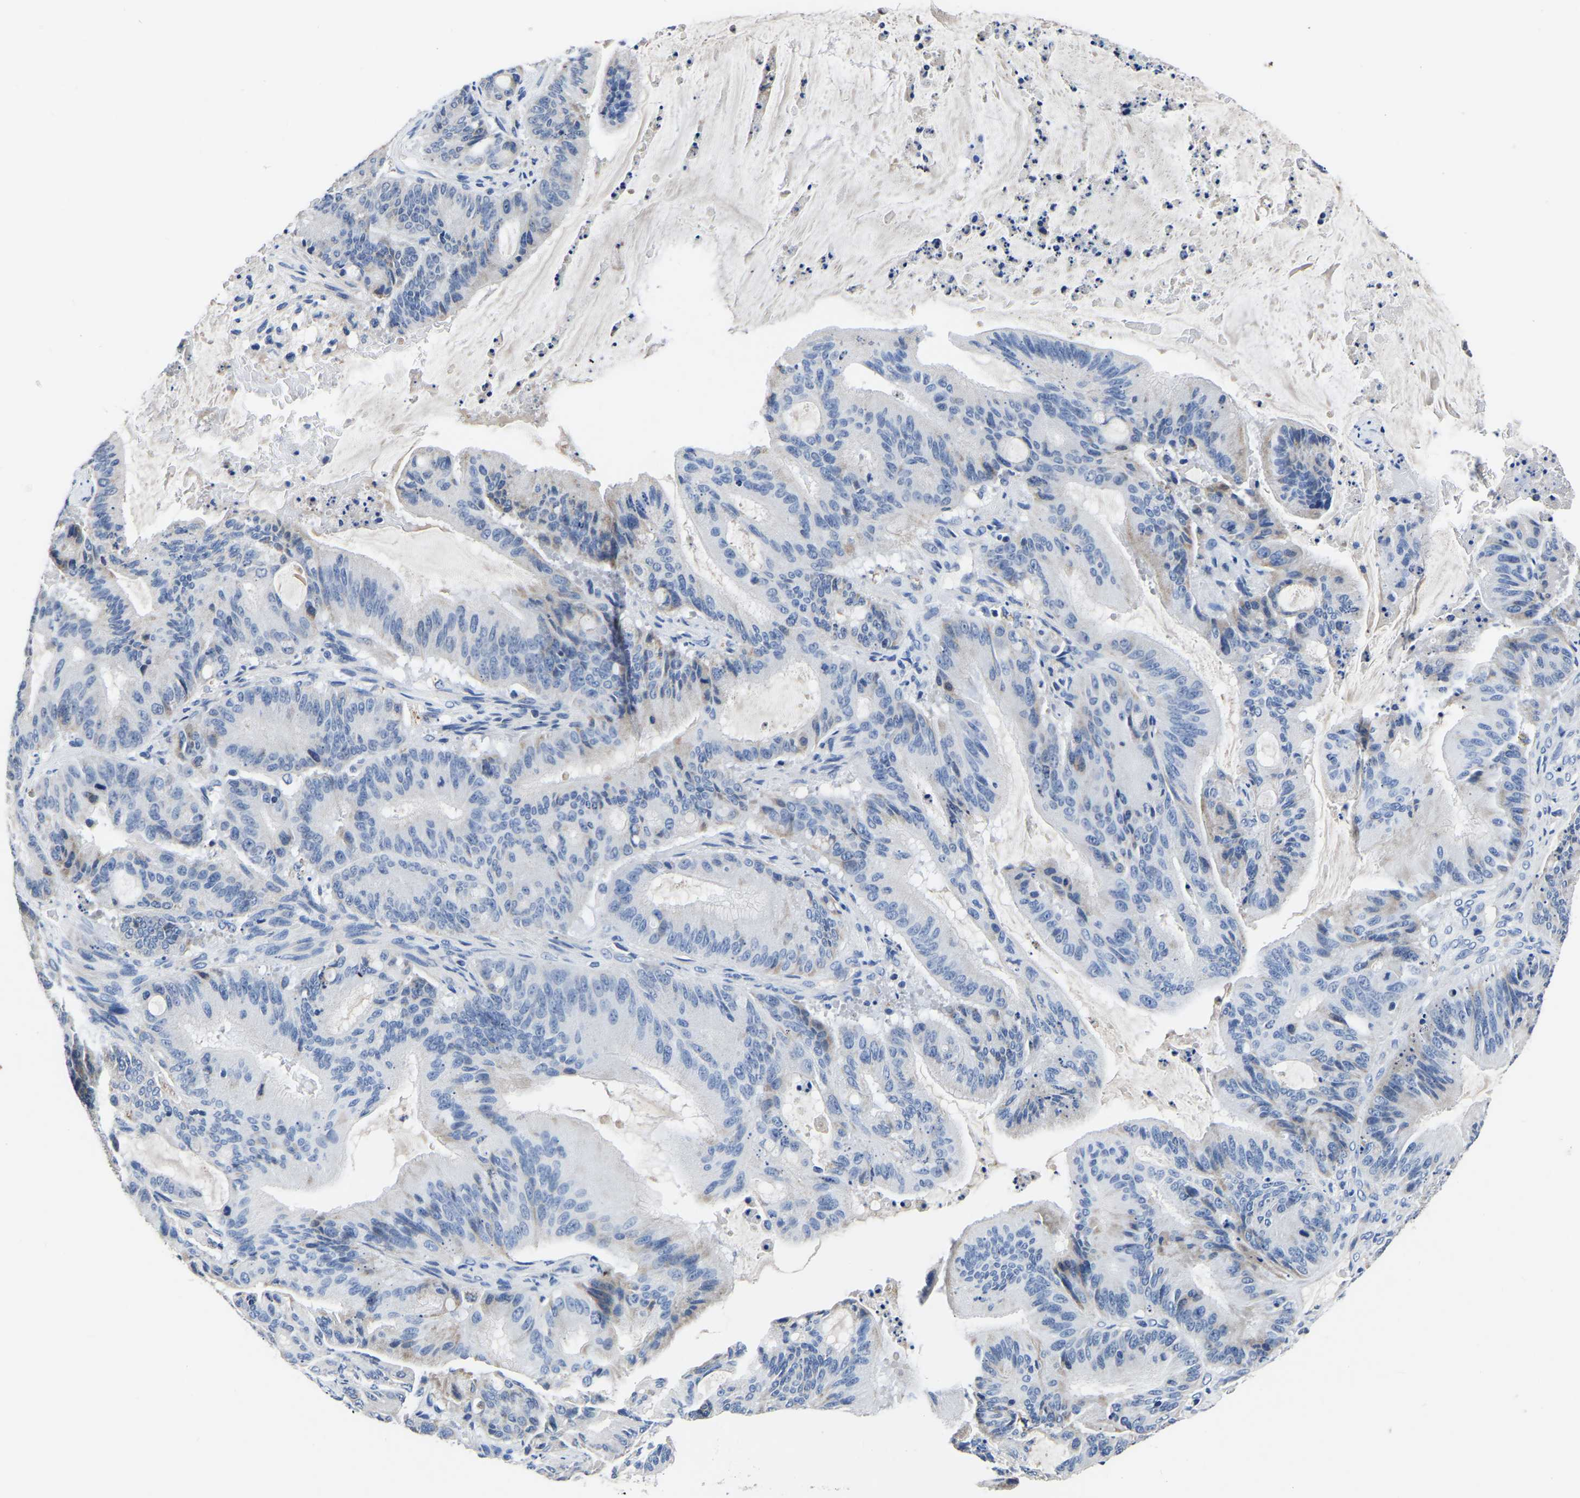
{"staining": {"intensity": "negative", "quantity": "none", "location": "none"}, "tissue": "liver cancer", "cell_type": "Tumor cells", "image_type": "cancer", "snomed": [{"axis": "morphology", "description": "Normal tissue, NOS"}, {"axis": "morphology", "description": "Cholangiocarcinoma"}, {"axis": "topography", "description": "Liver"}, {"axis": "topography", "description": "Peripheral nerve tissue"}], "caption": "A micrograph of cholangiocarcinoma (liver) stained for a protein displays no brown staining in tumor cells.", "gene": "FGD5", "patient": {"sex": "female", "age": 73}}